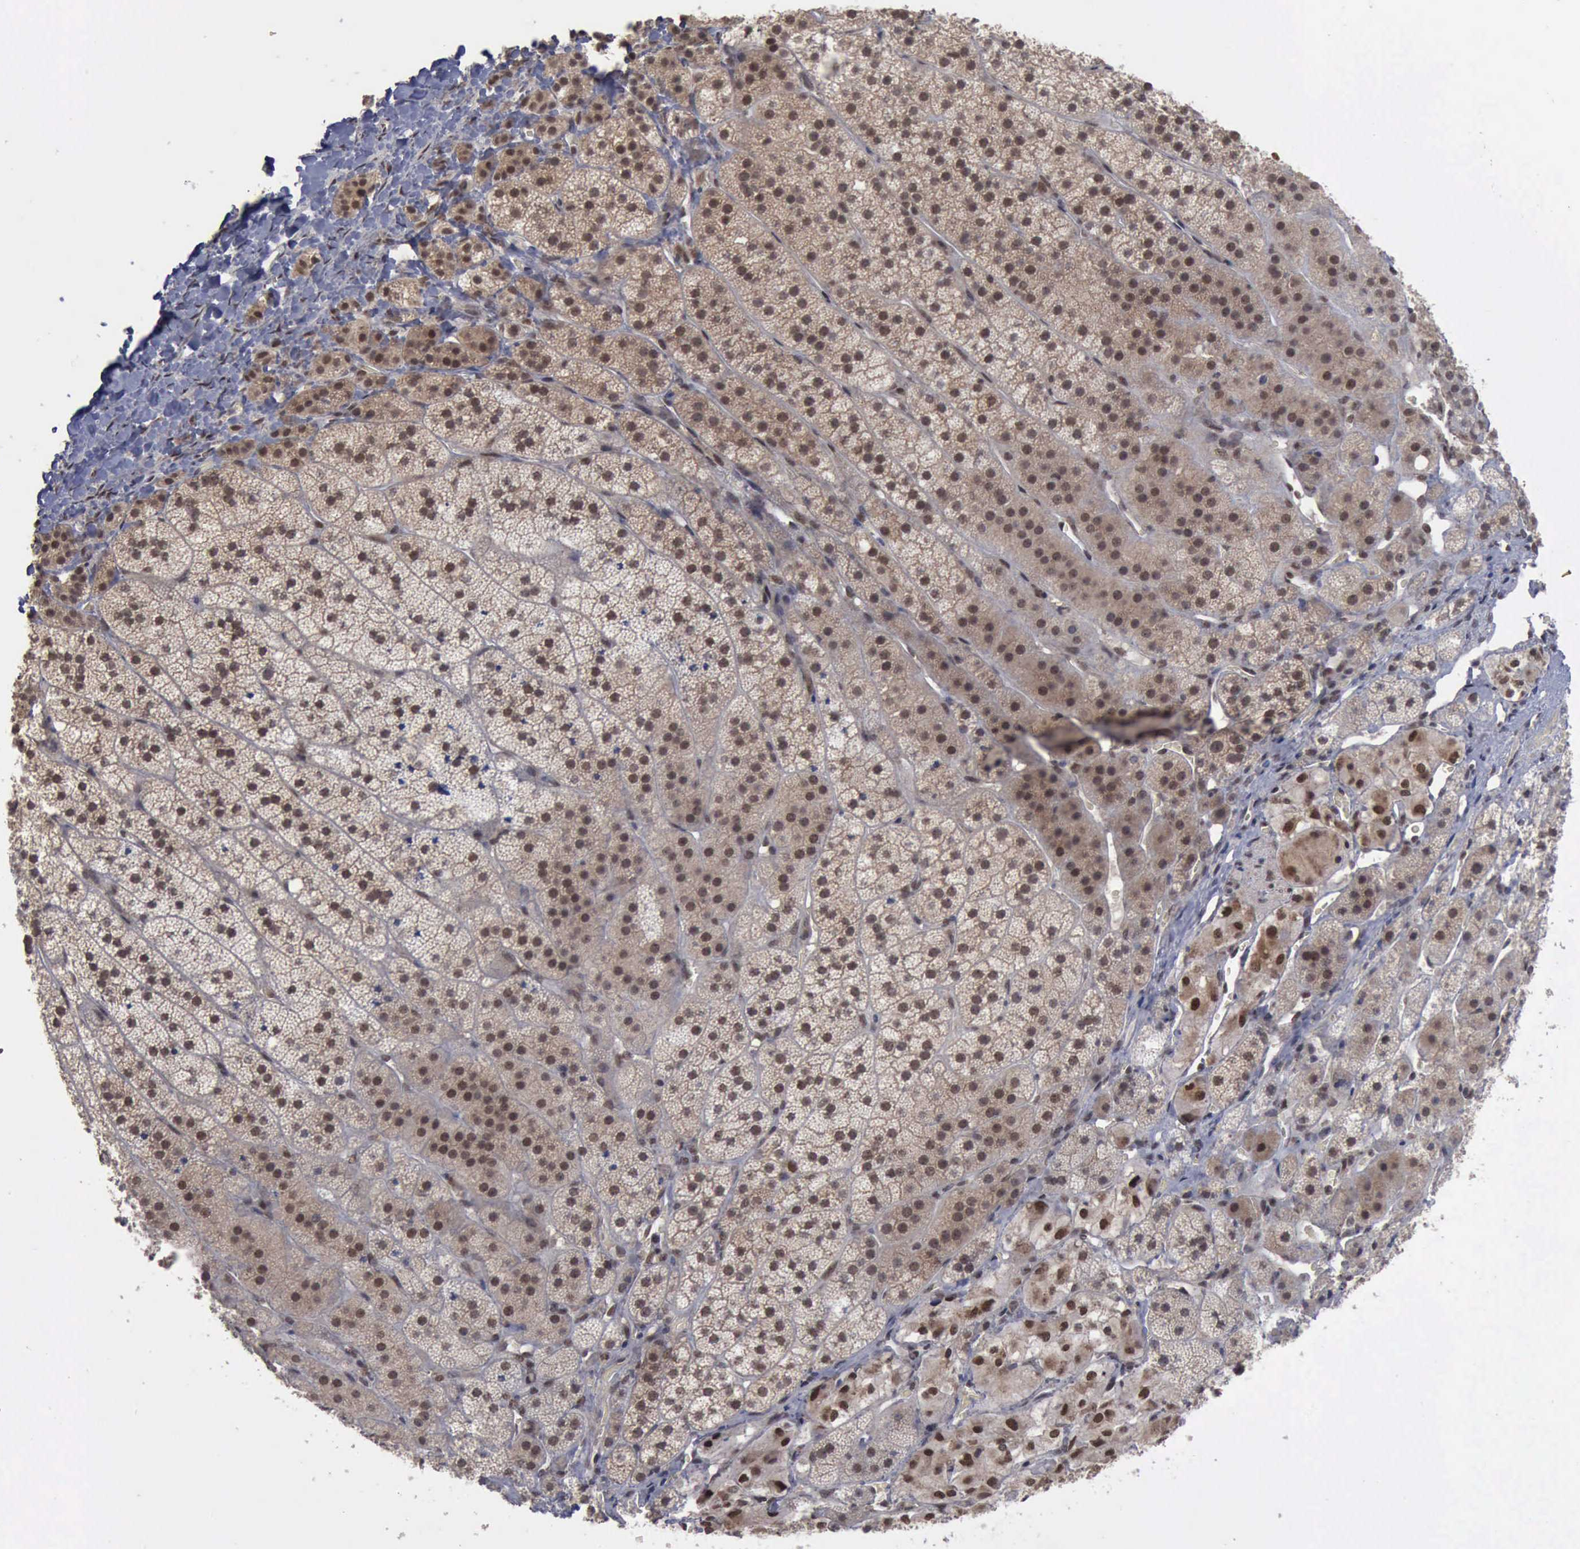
{"staining": {"intensity": "moderate", "quantity": ">75%", "location": "cytoplasmic/membranous,nuclear"}, "tissue": "adrenal gland", "cell_type": "Glandular cells", "image_type": "normal", "snomed": [{"axis": "morphology", "description": "Normal tissue, NOS"}, {"axis": "topography", "description": "Adrenal gland"}], "caption": "High-power microscopy captured an immunohistochemistry micrograph of normal adrenal gland, revealing moderate cytoplasmic/membranous,nuclear positivity in about >75% of glandular cells. The staining was performed using DAB (3,3'-diaminobenzidine), with brown indicating positive protein expression. Nuclei are stained blue with hematoxylin.", "gene": "RTCB", "patient": {"sex": "female", "age": 44}}